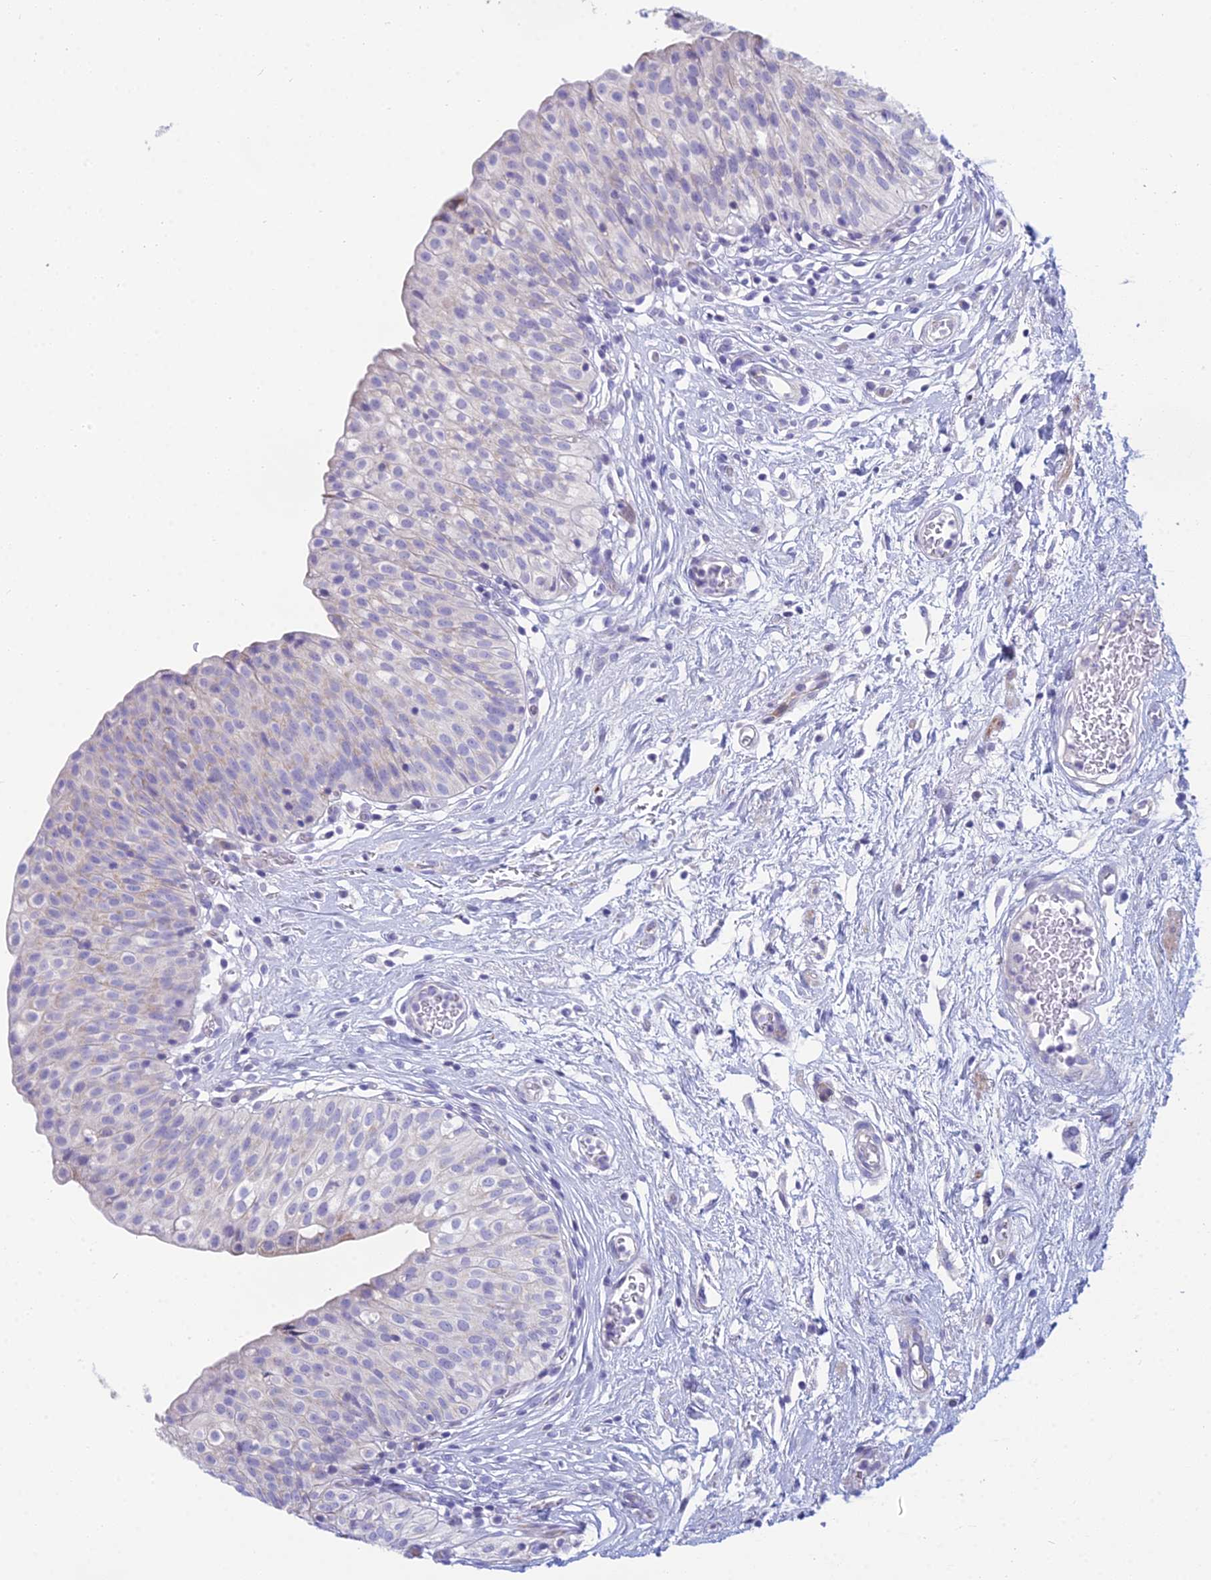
{"staining": {"intensity": "negative", "quantity": "none", "location": "none"}, "tissue": "urinary bladder", "cell_type": "Urothelial cells", "image_type": "normal", "snomed": [{"axis": "morphology", "description": "Normal tissue, NOS"}, {"axis": "topography", "description": "Urinary bladder"}], "caption": "Human urinary bladder stained for a protein using immunohistochemistry (IHC) displays no positivity in urothelial cells.", "gene": "PRR13", "patient": {"sex": "male", "age": 55}}